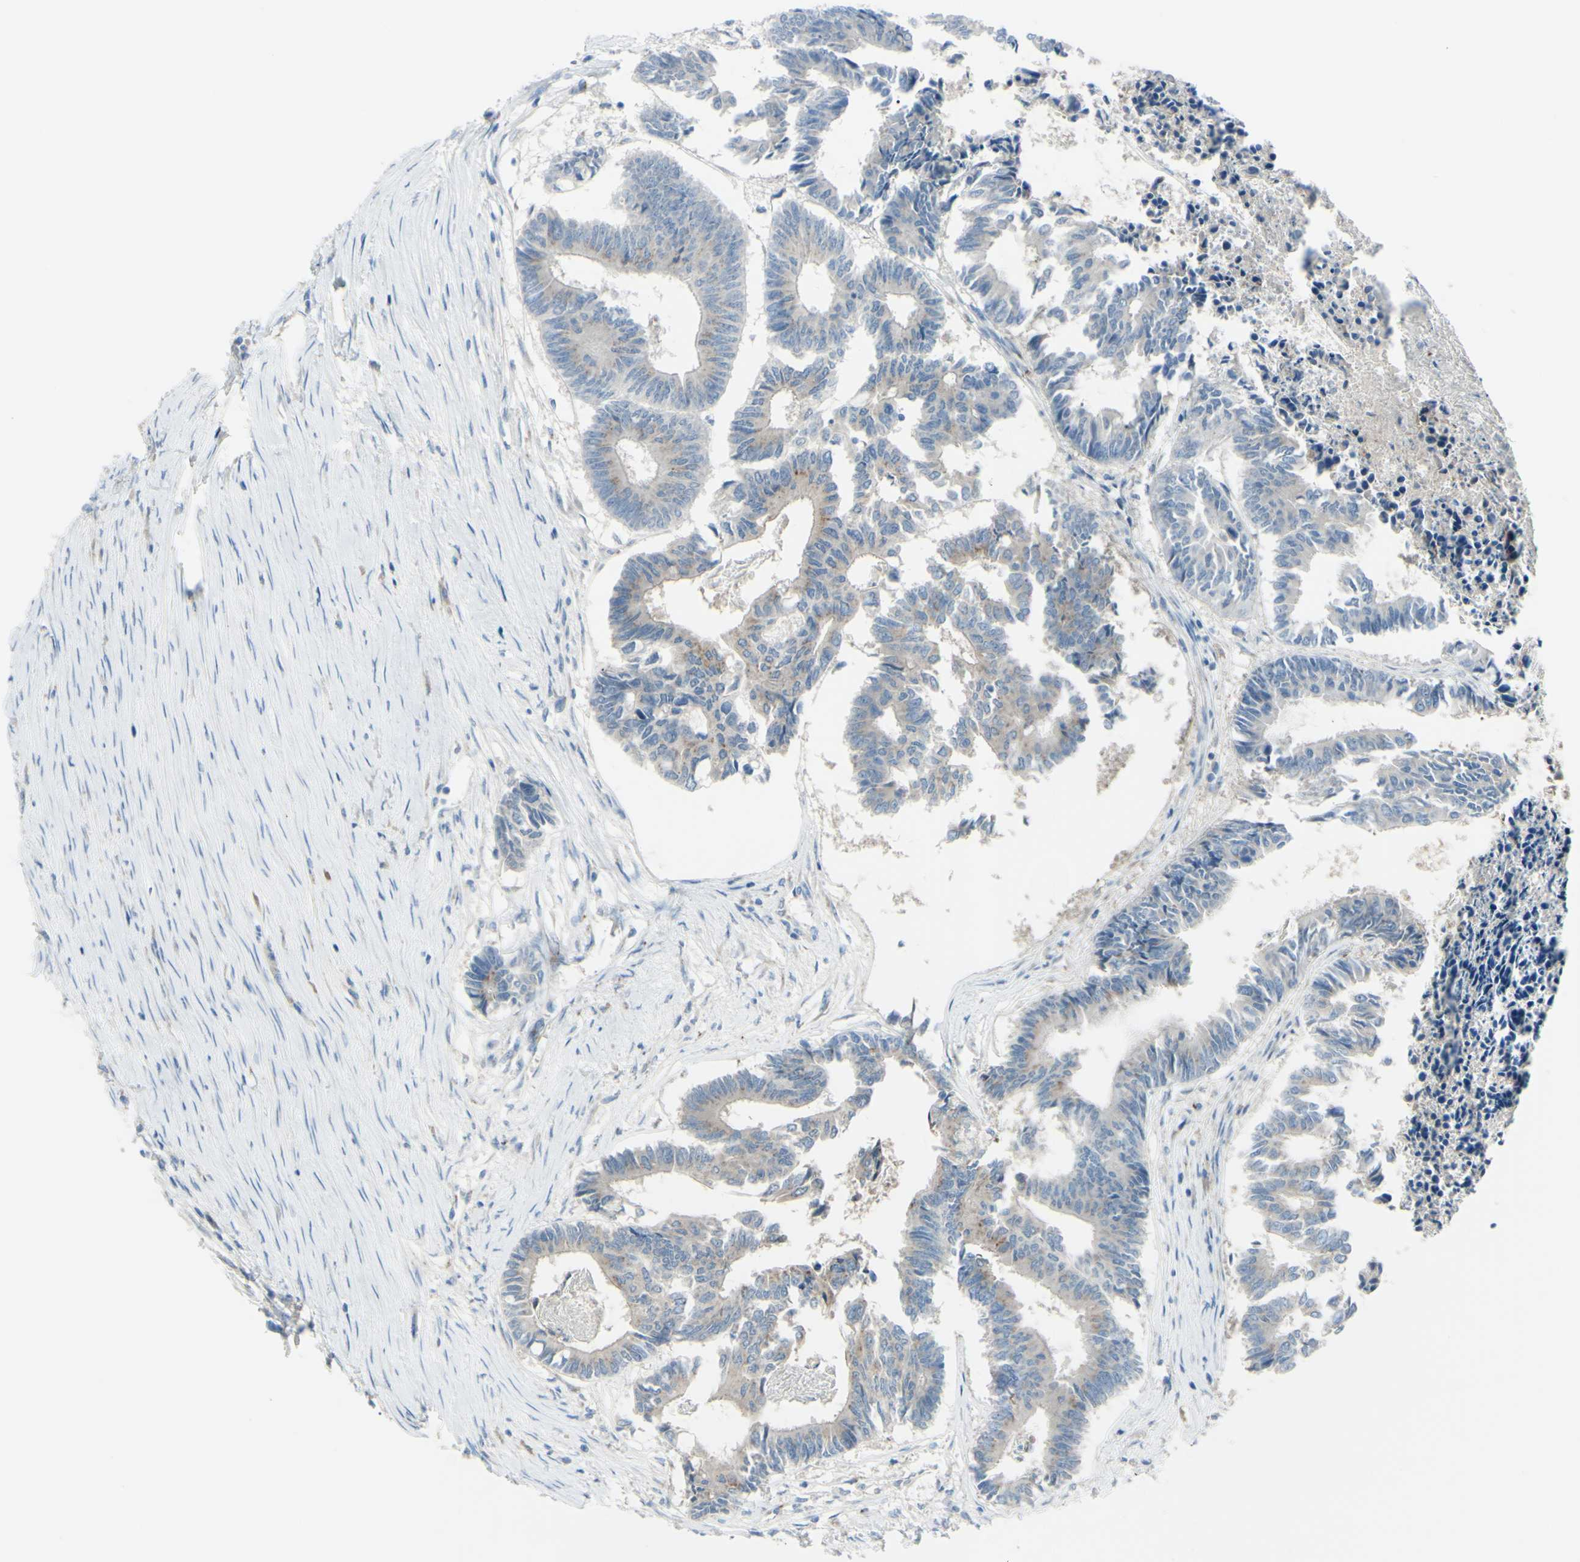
{"staining": {"intensity": "weak", "quantity": "<25%", "location": "cytoplasmic/membranous"}, "tissue": "colorectal cancer", "cell_type": "Tumor cells", "image_type": "cancer", "snomed": [{"axis": "morphology", "description": "Adenocarcinoma, NOS"}, {"axis": "topography", "description": "Rectum"}], "caption": "Immunohistochemistry (IHC) of human adenocarcinoma (colorectal) displays no expression in tumor cells.", "gene": "B4GALT1", "patient": {"sex": "male", "age": 63}}